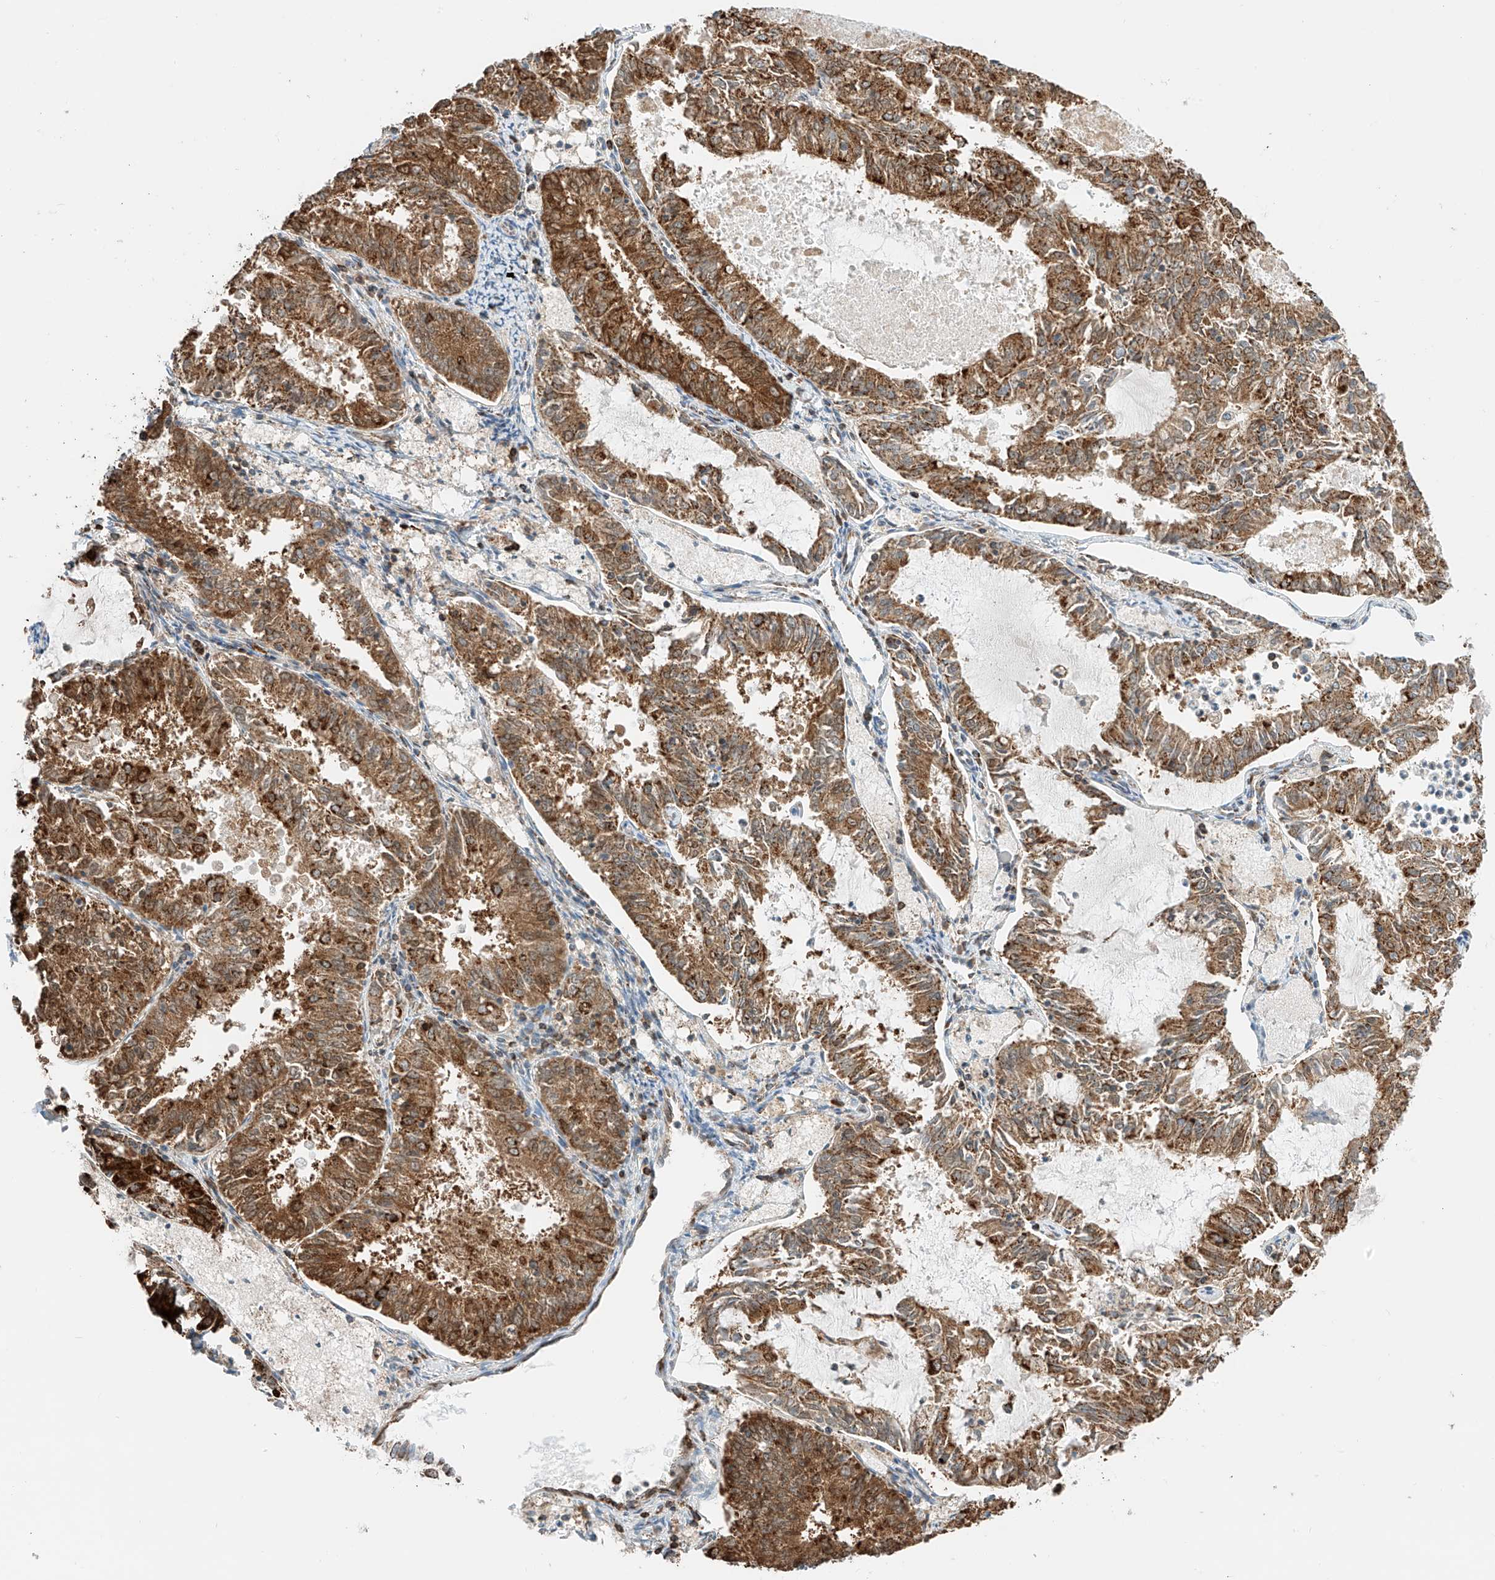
{"staining": {"intensity": "moderate", "quantity": ">75%", "location": "cytoplasmic/membranous"}, "tissue": "endometrial cancer", "cell_type": "Tumor cells", "image_type": "cancer", "snomed": [{"axis": "morphology", "description": "Adenocarcinoma, NOS"}, {"axis": "topography", "description": "Endometrium"}], "caption": "A micrograph showing moderate cytoplasmic/membranous positivity in approximately >75% of tumor cells in endometrial cancer (adenocarcinoma), as visualized by brown immunohistochemical staining.", "gene": "PPA2", "patient": {"sex": "female", "age": 57}}